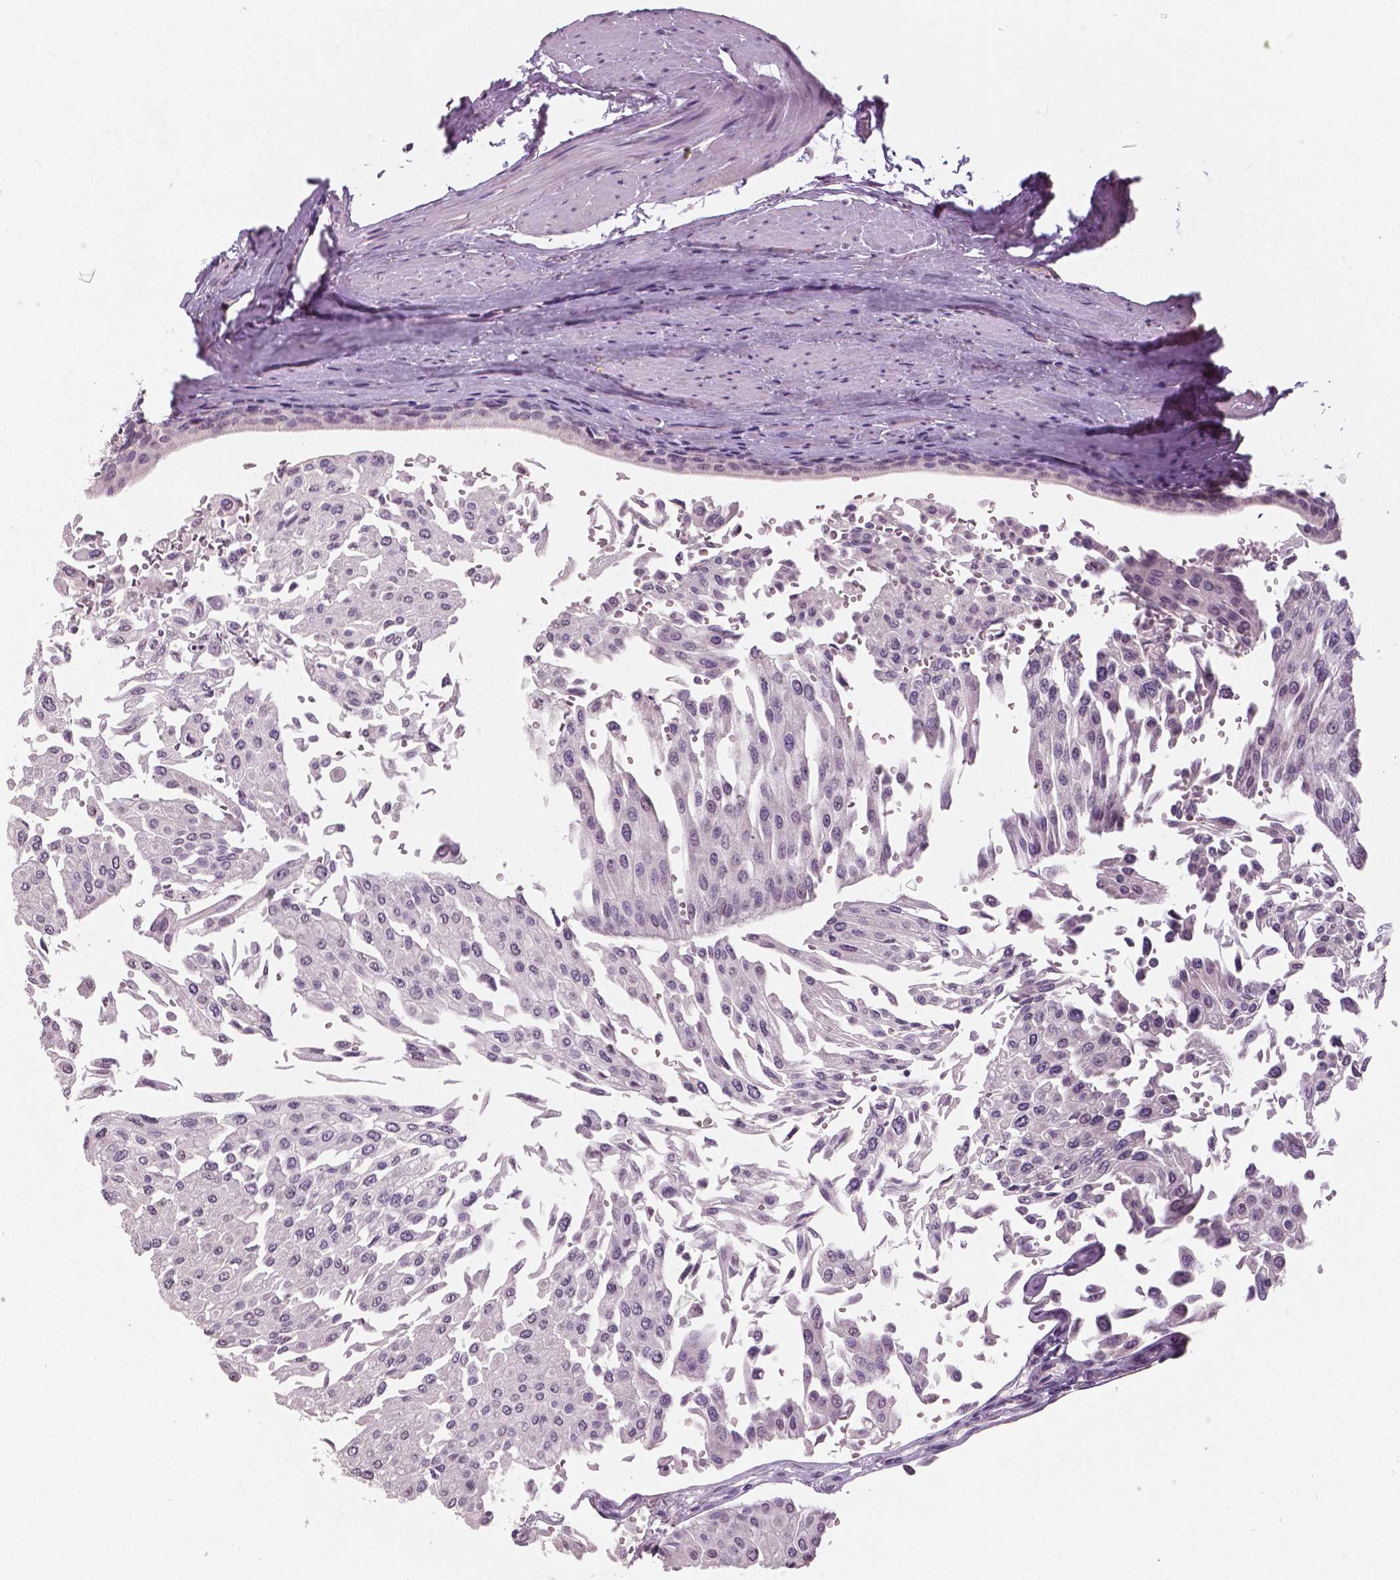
{"staining": {"intensity": "negative", "quantity": "none", "location": "none"}, "tissue": "urothelial cancer", "cell_type": "Tumor cells", "image_type": "cancer", "snomed": [{"axis": "morphology", "description": "Urothelial carcinoma, NOS"}, {"axis": "topography", "description": "Urinary bladder"}], "caption": "This image is of transitional cell carcinoma stained with immunohistochemistry (IHC) to label a protein in brown with the nuclei are counter-stained blue. There is no positivity in tumor cells. The staining is performed using DAB (3,3'-diaminobenzidine) brown chromogen with nuclei counter-stained in using hematoxylin.", "gene": "NECAB1", "patient": {"sex": "male", "age": 67}}